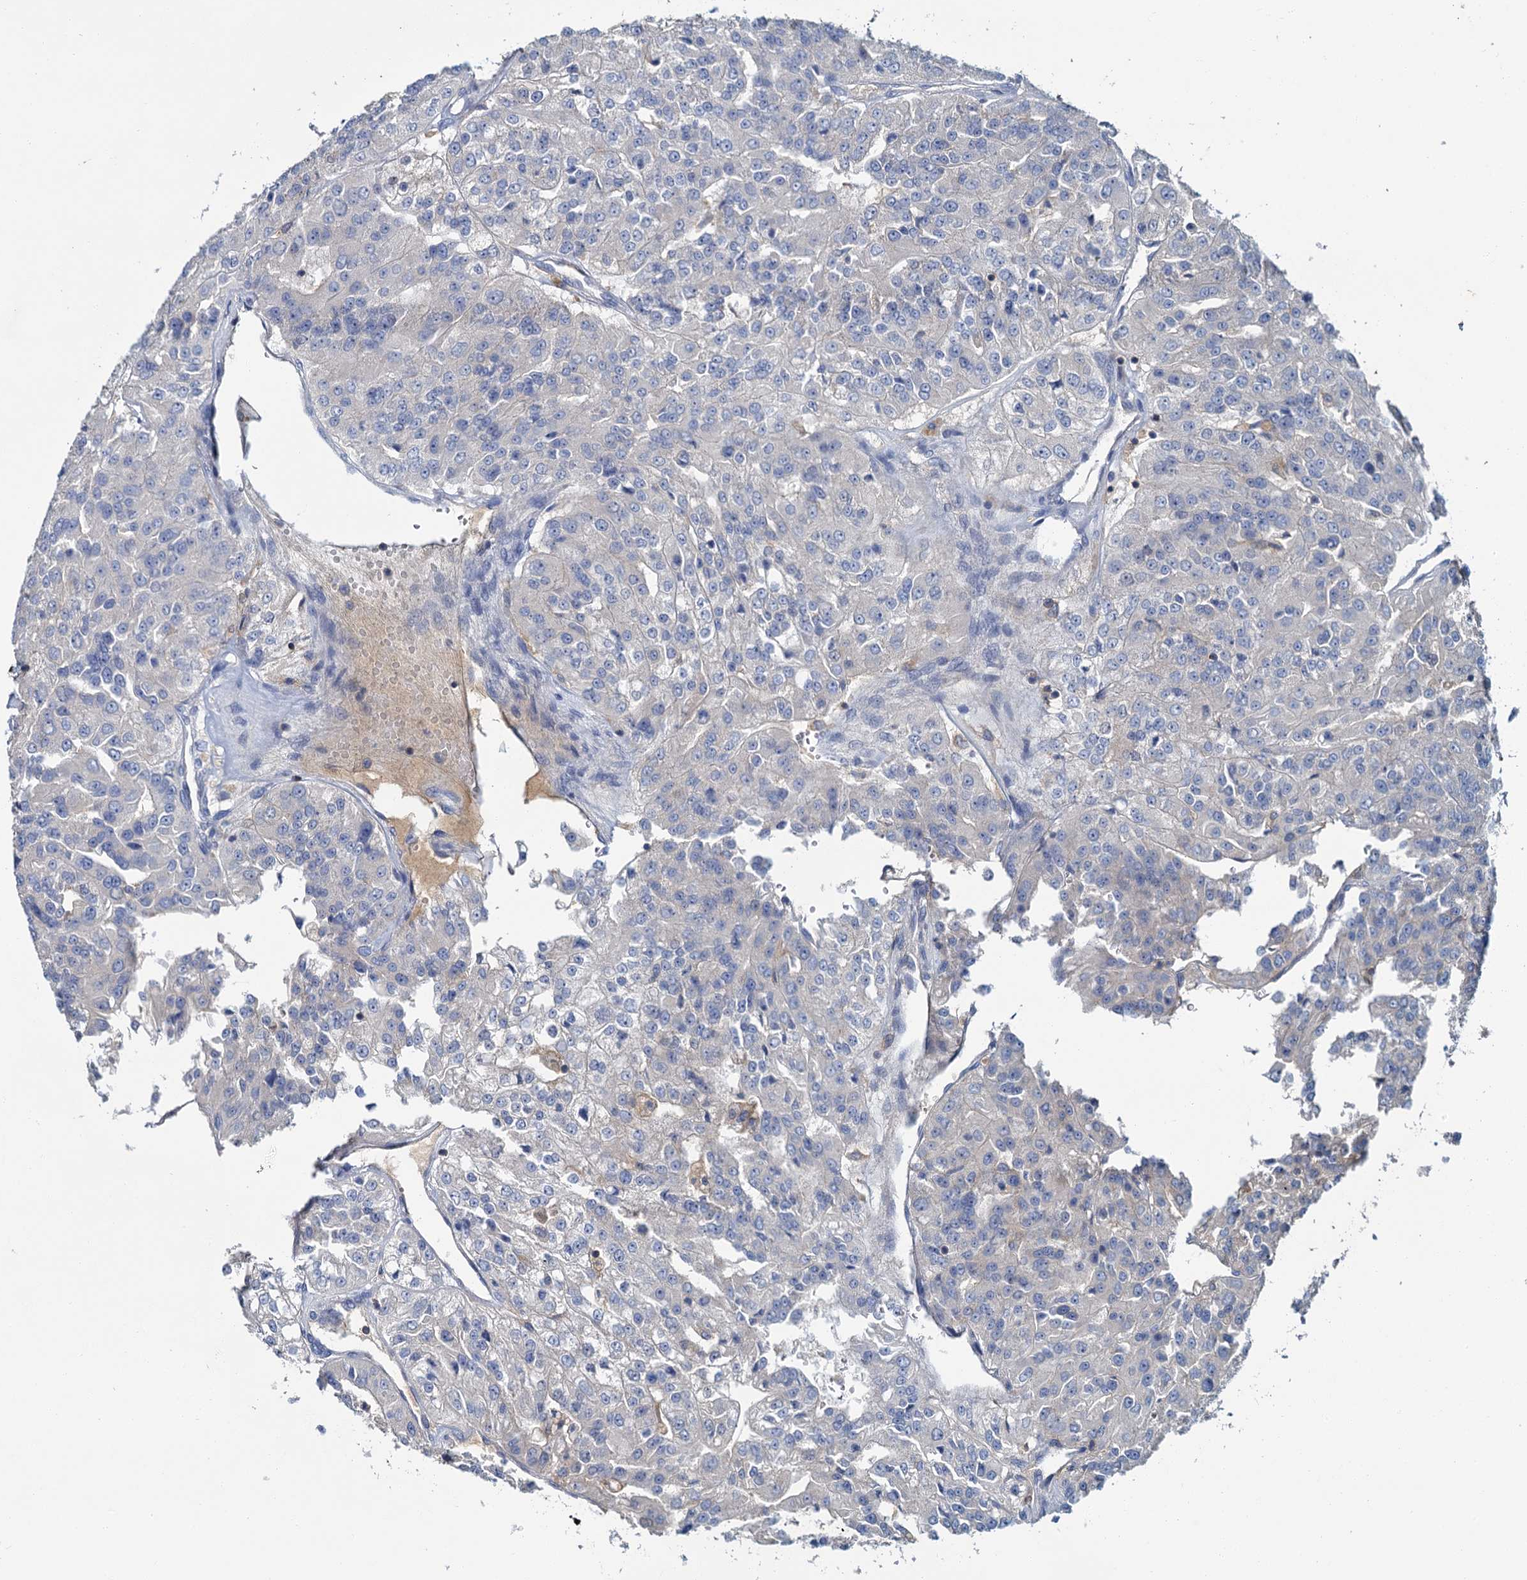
{"staining": {"intensity": "negative", "quantity": "none", "location": "none"}, "tissue": "renal cancer", "cell_type": "Tumor cells", "image_type": "cancer", "snomed": [{"axis": "morphology", "description": "Adenocarcinoma, NOS"}, {"axis": "topography", "description": "Kidney"}], "caption": "A micrograph of adenocarcinoma (renal) stained for a protein exhibits no brown staining in tumor cells. The staining was performed using DAB to visualize the protein expression in brown, while the nuclei were stained in blue with hematoxylin (Magnification: 20x).", "gene": "FGFR2", "patient": {"sex": "female", "age": 63}}